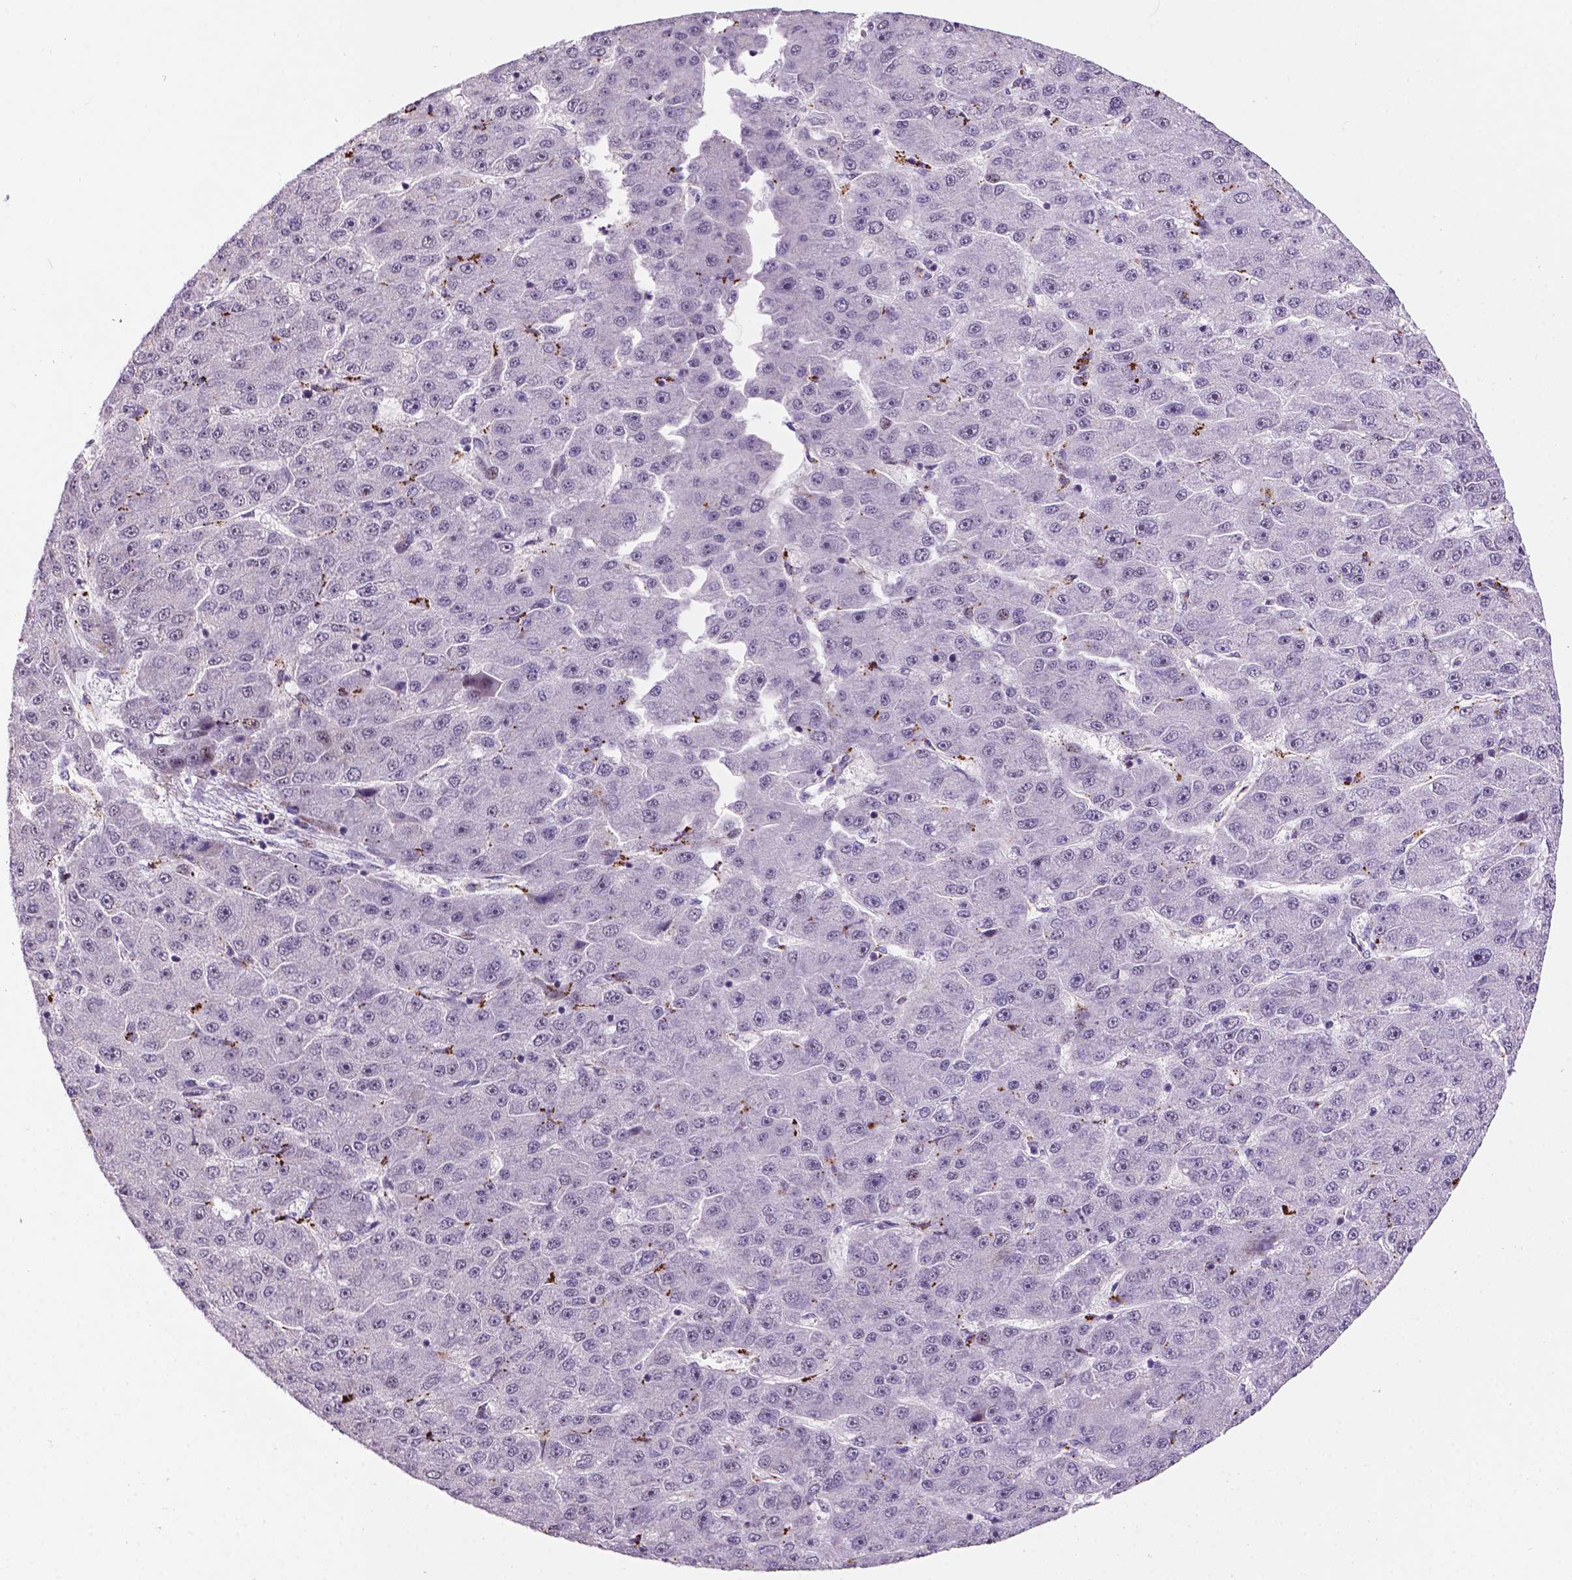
{"staining": {"intensity": "negative", "quantity": "none", "location": "none"}, "tissue": "liver cancer", "cell_type": "Tumor cells", "image_type": "cancer", "snomed": [{"axis": "morphology", "description": "Carcinoma, Hepatocellular, NOS"}, {"axis": "topography", "description": "Liver"}], "caption": "Liver hepatocellular carcinoma was stained to show a protein in brown. There is no significant expression in tumor cells. (DAB immunohistochemistry with hematoxylin counter stain).", "gene": "SMAD3", "patient": {"sex": "male", "age": 67}}